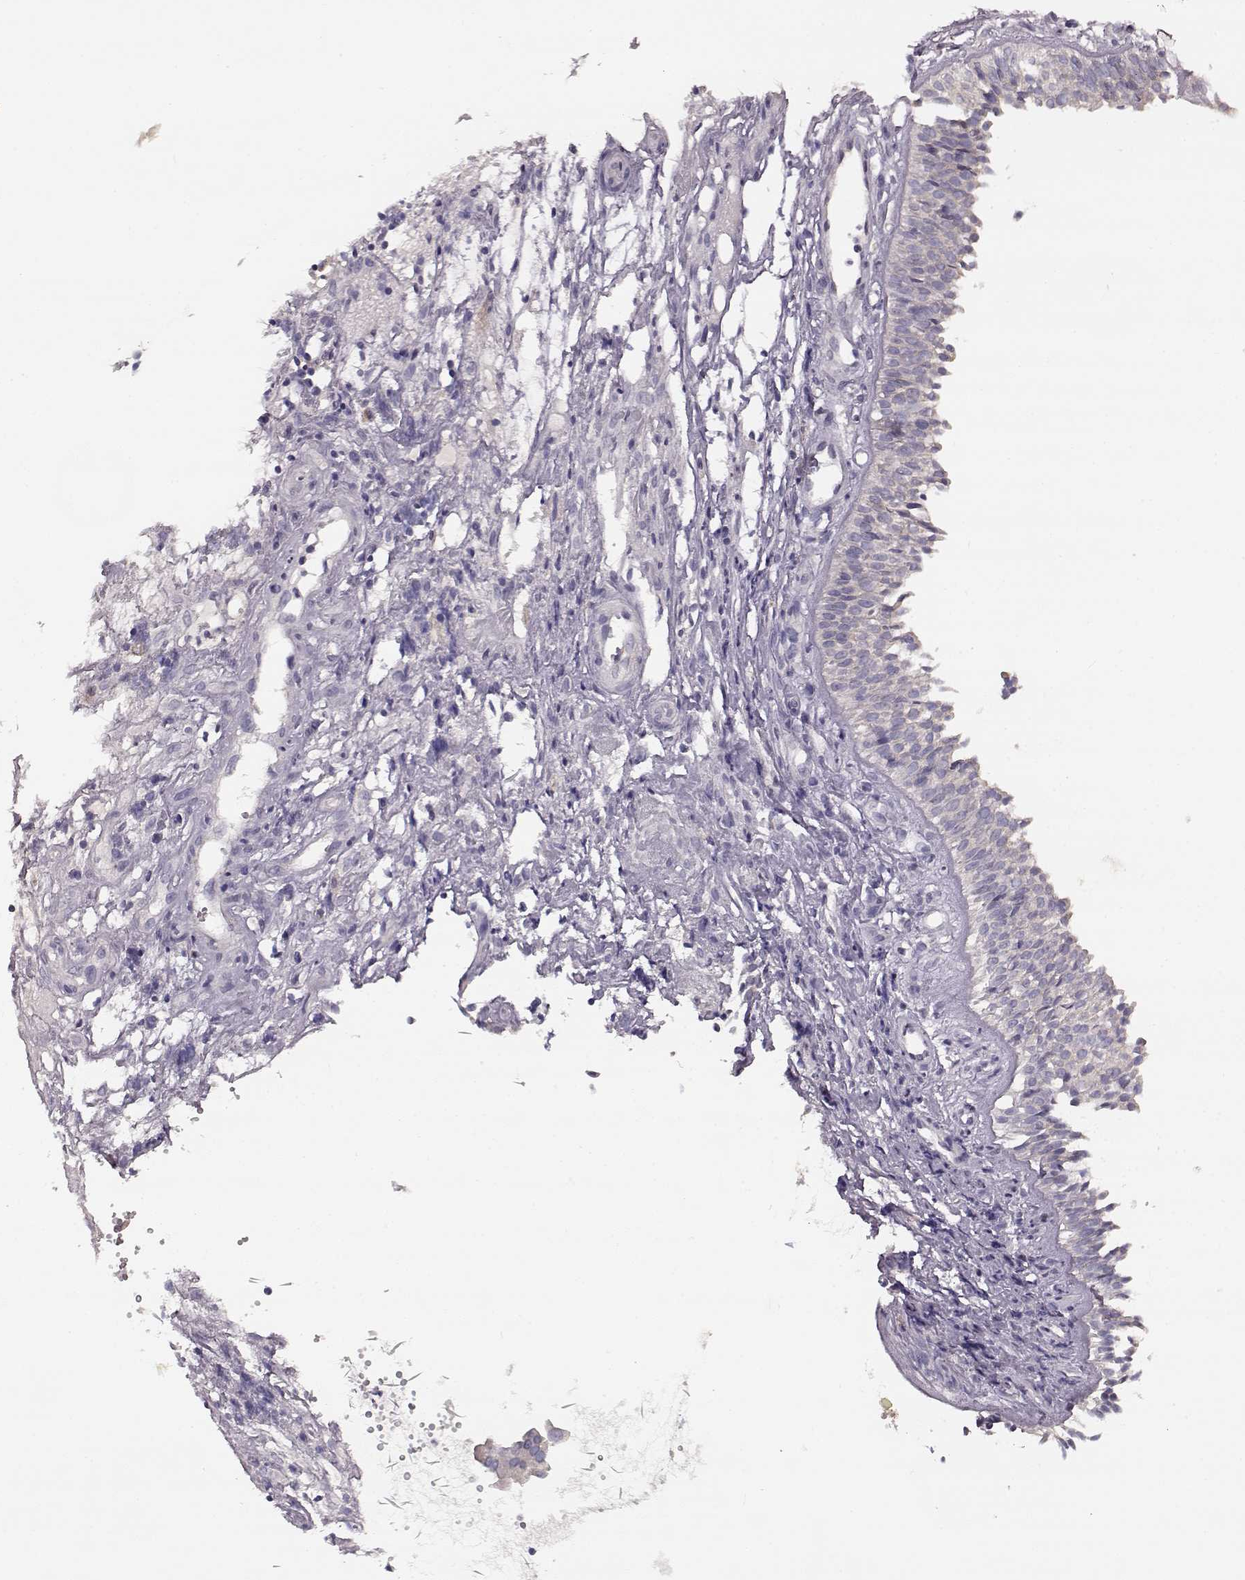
{"staining": {"intensity": "weak", "quantity": "<25%", "location": "cytoplasmic/membranous"}, "tissue": "nasopharynx", "cell_type": "Respiratory epithelial cells", "image_type": "normal", "snomed": [{"axis": "morphology", "description": "Normal tissue, NOS"}, {"axis": "topography", "description": "Nasopharynx"}], "caption": "This image is of unremarkable nasopharynx stained with immunohistochemistry to label a protein in brown with the nuclei are counter-stained blue. There is no staining in respiratory epithelial cells.", "gene": "GHR", "patient": {"sex": "male", "age": 31}}